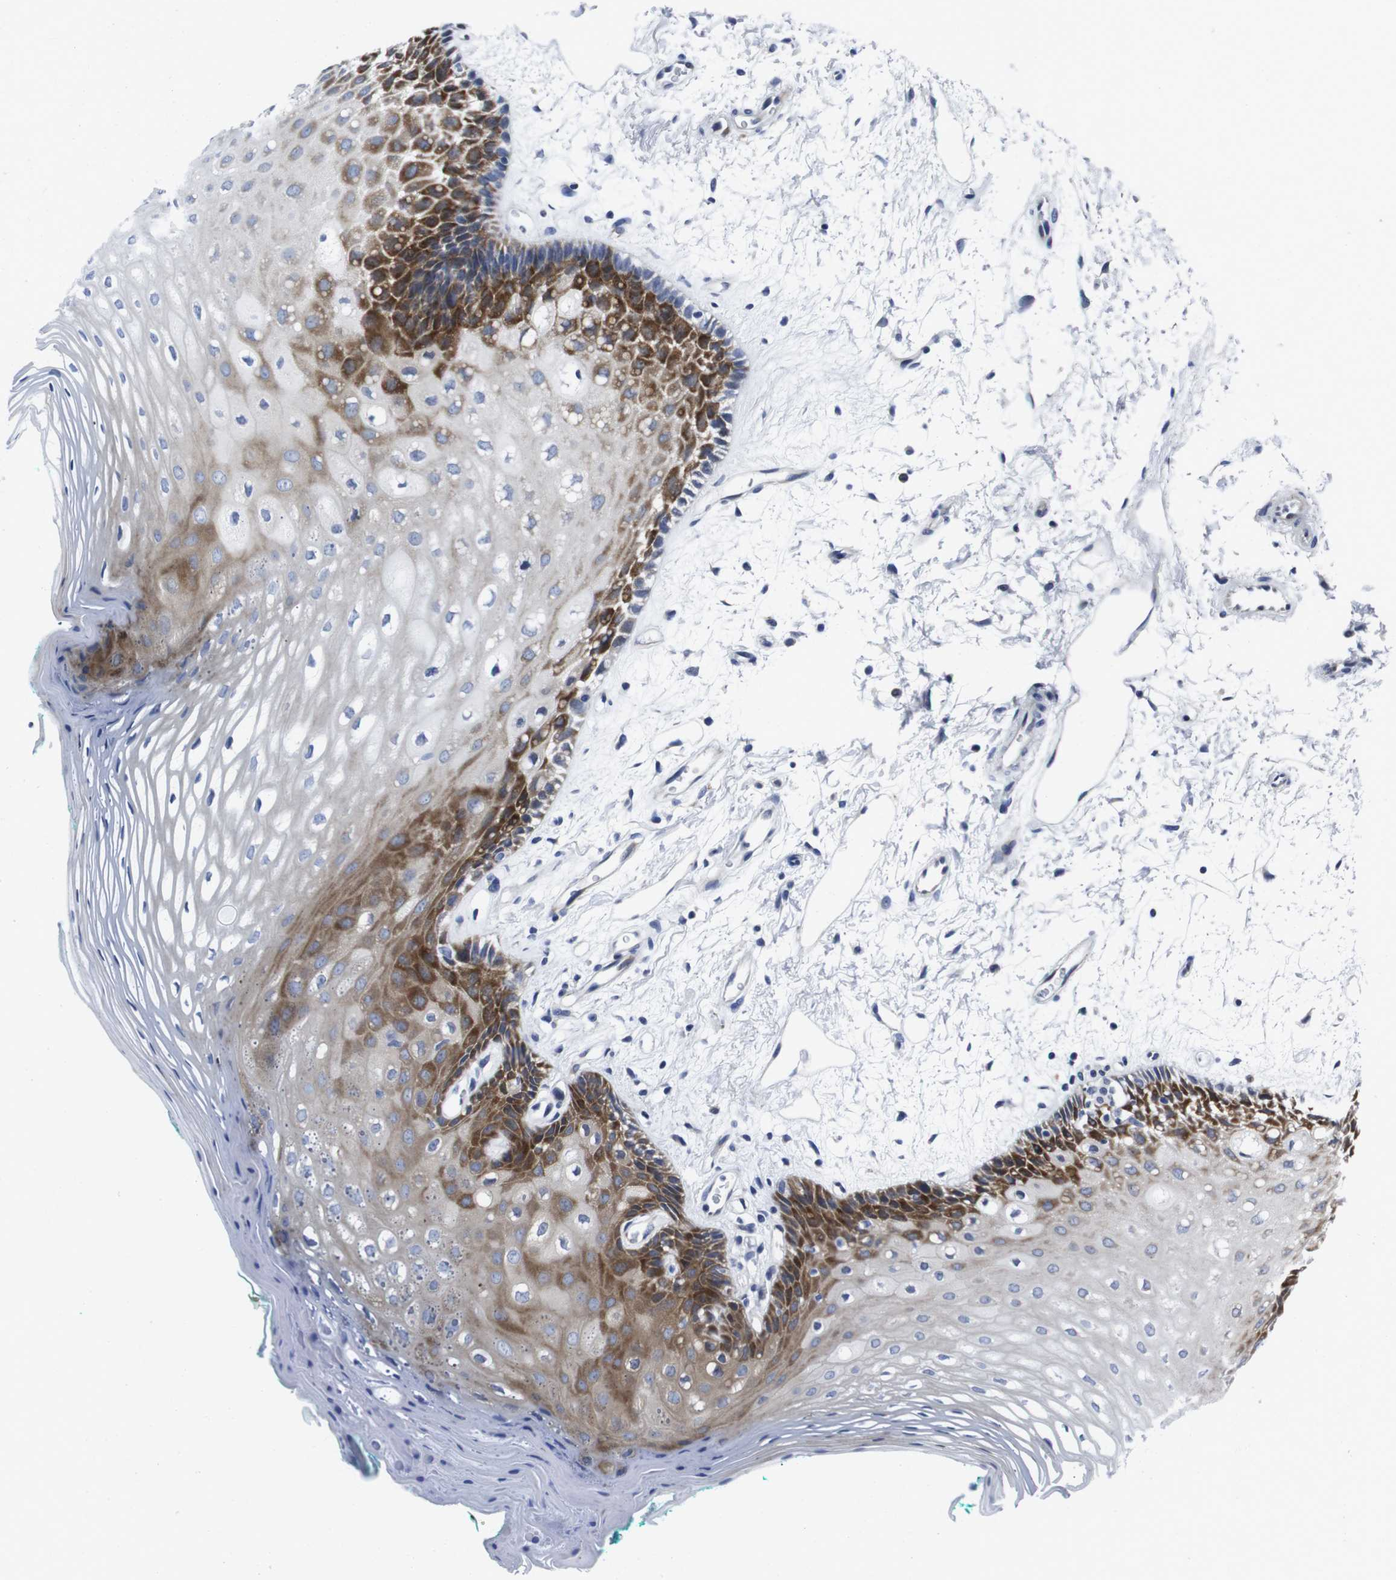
{"staining": {"intensity": "moderate", "quantity": "25%-75%", "location": "cytoplasmic/membranous"}, "tissue": "oral mucosa", "cell_type": "Squamous epithelial cells", "image_type": "normal", "snomed": [{"axis": "morphology", "description": "Normal tissue, NOS"}, {"axis": "topography", "description": "Skeletal muscle"}, {"axis": "topography", "description": "Oral tissue"}, {"axis": "topography", "description": "Peripheral nerve tissue"}], "caption": "DAB (3,3'-diaminobenzidine) immunohistochemical staining of unremarkable oral mucosa reveals moderate cytoplasmic/membranous protein positivity in about 25%-75% of squamous epithelial cells. (brown staining indicates protein expression, while blue staining denotes nuclei).", "gene": "EIF4A1", "patient": {"sex": "female", "age": 84}}